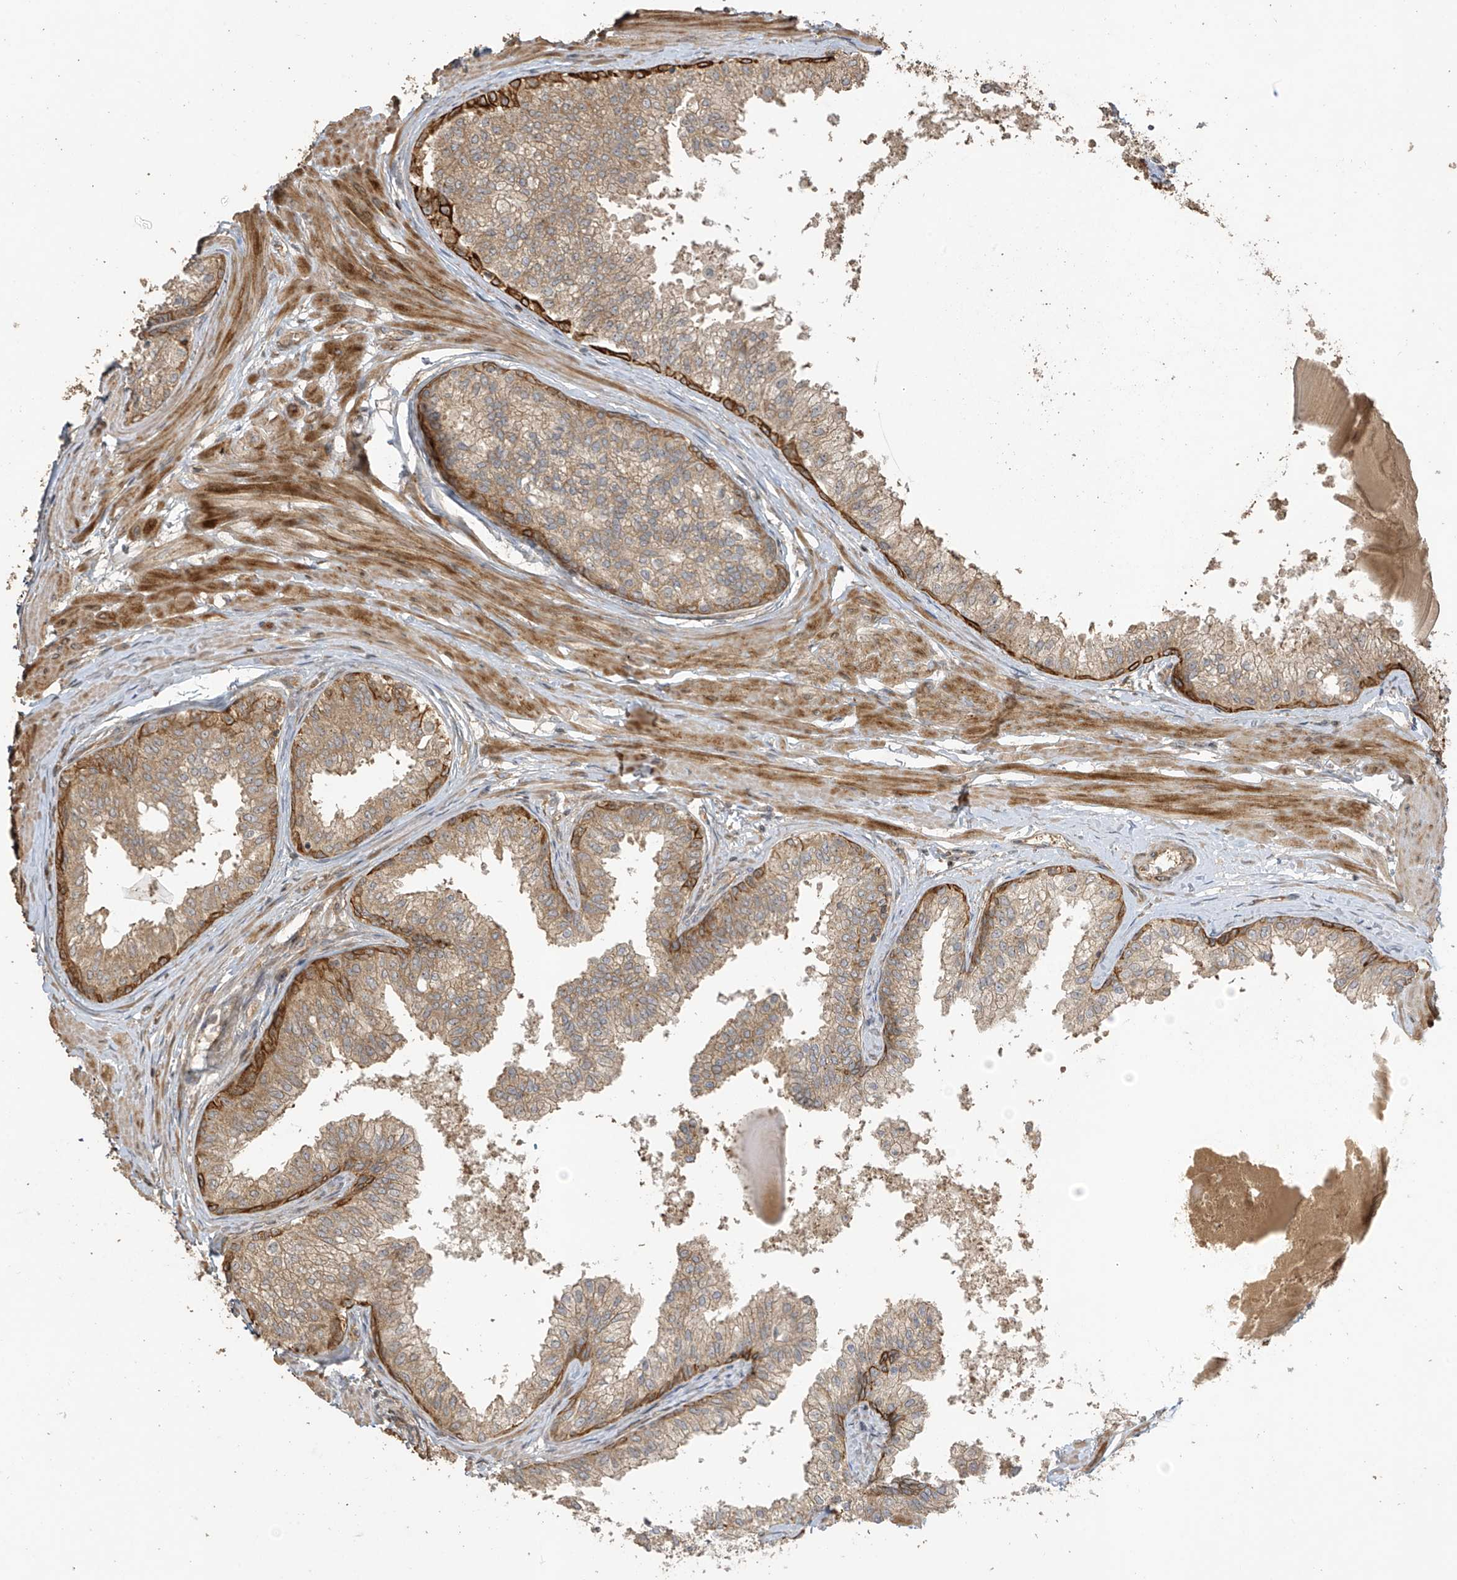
{"staining": {"intensity": "strong", "quantity": "<25%", "location": "cytoplasmic/membranous"}, "tissue": "prostate", "cell_type": "Glandular cells", "image_type": "normal", "snomed": [{"axis": "morphology", "description": "Normal tissue, NOS"}, {"axis": "topography", "description": "Prostate"}], "caption": "Glandular cells demonstrate medium levels of strong cytoplasmic/membranous expression in about <25% of cells in benign prostate.", "gene": "ZNF653", "patient": {"sex": "male", "age": 48}}